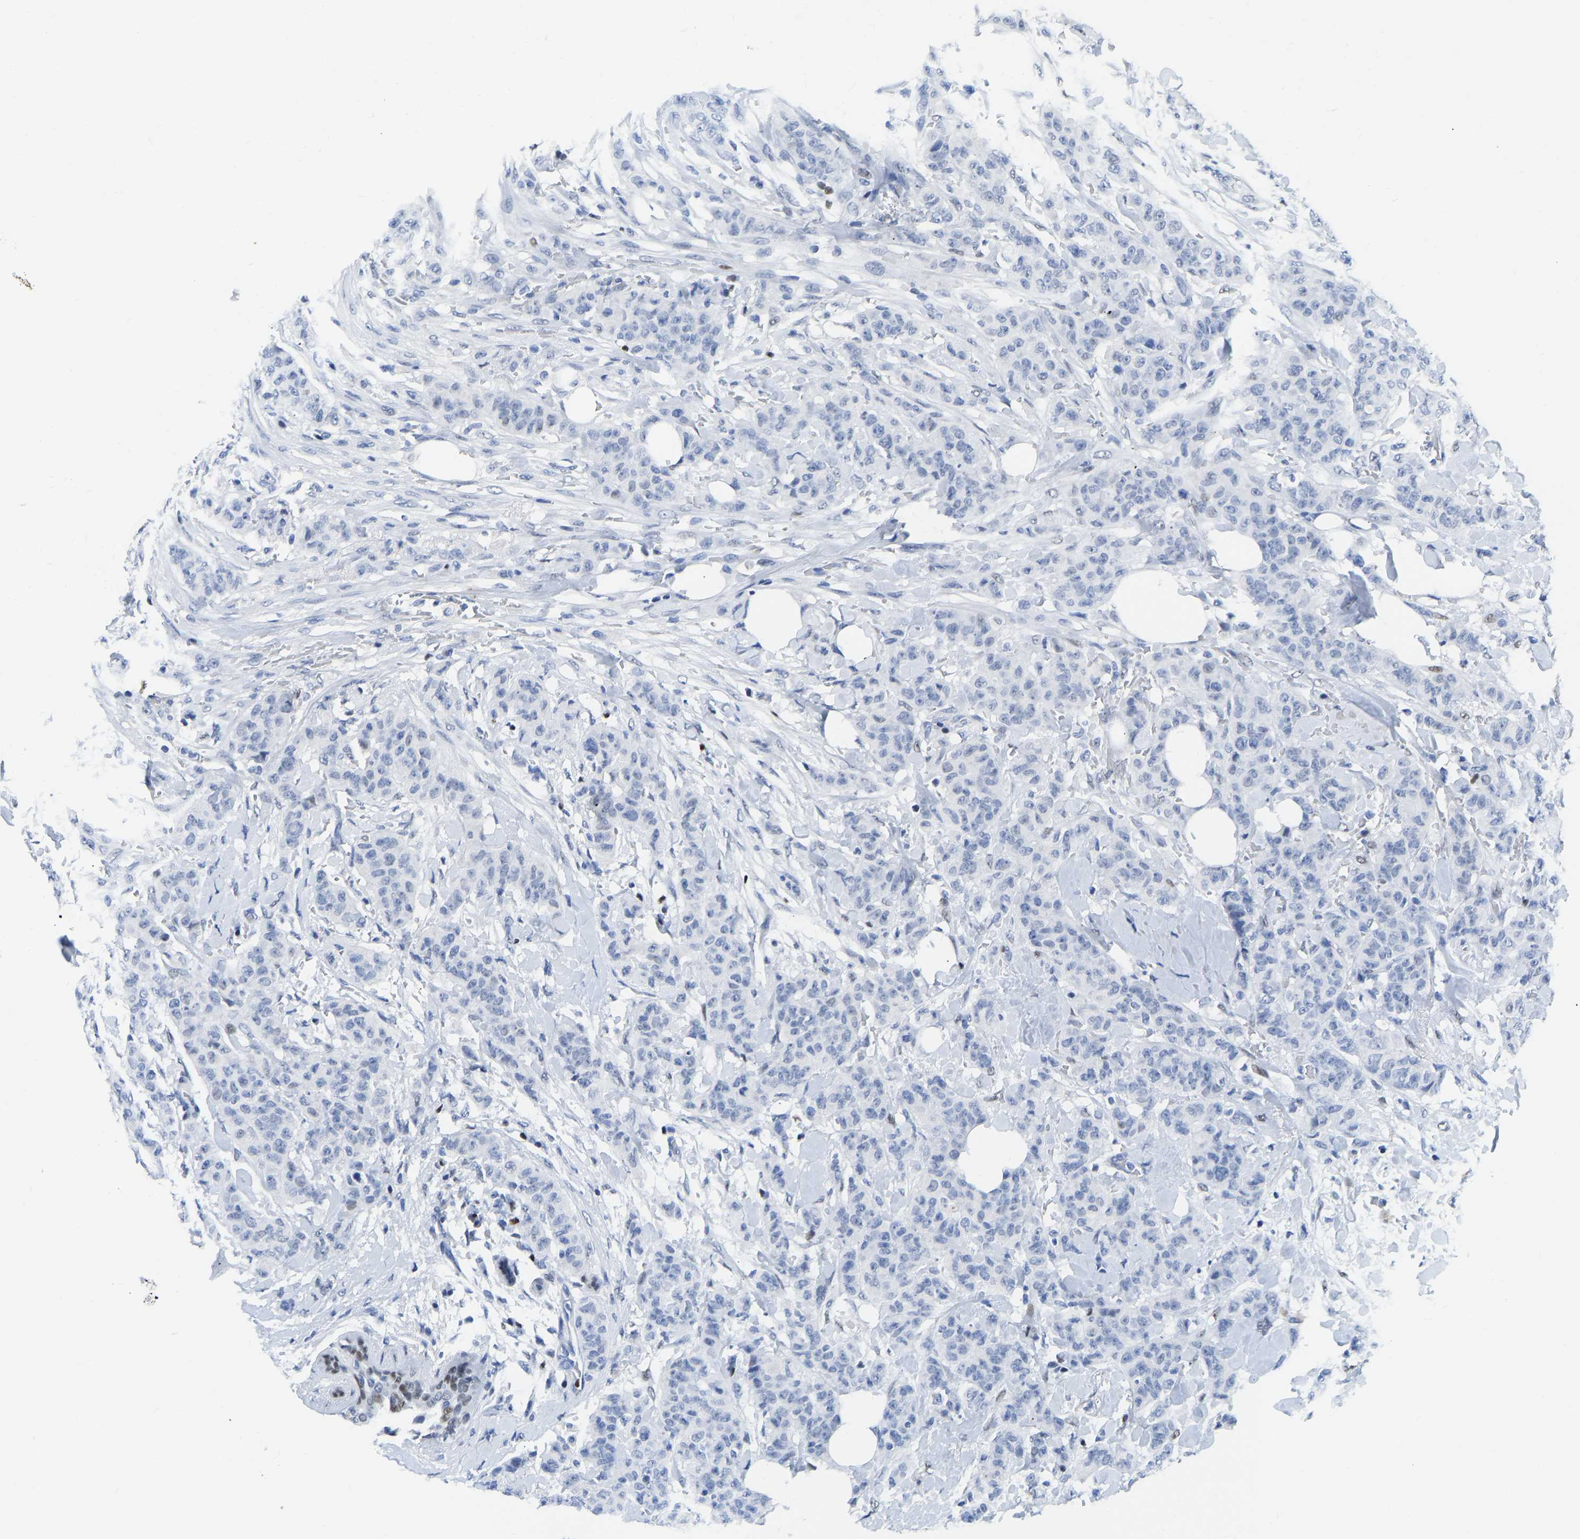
{"staining": {"intensity": "negative", "quantity": "none", "location": "none"}, "tissue": "breast cancer", "cell_type": "Tumor cells", "image_type": "cancer", "snomed": [{"axis": "morphology", "description": "Normal tissue, NOS"}, {"axis": "morphology", "description": "Duct carcinoma"}, {"axis": "topography", "description": "Breast"}], "caption": "Immunohistochemistry (IHC) histopathology image of neoplastic tissue: breast intraductal carcinoma stained with DAB shows no significant protein expression in tumor cells.", "gene": "TCF7", "patient": {"sex": "female", "age": 40}}